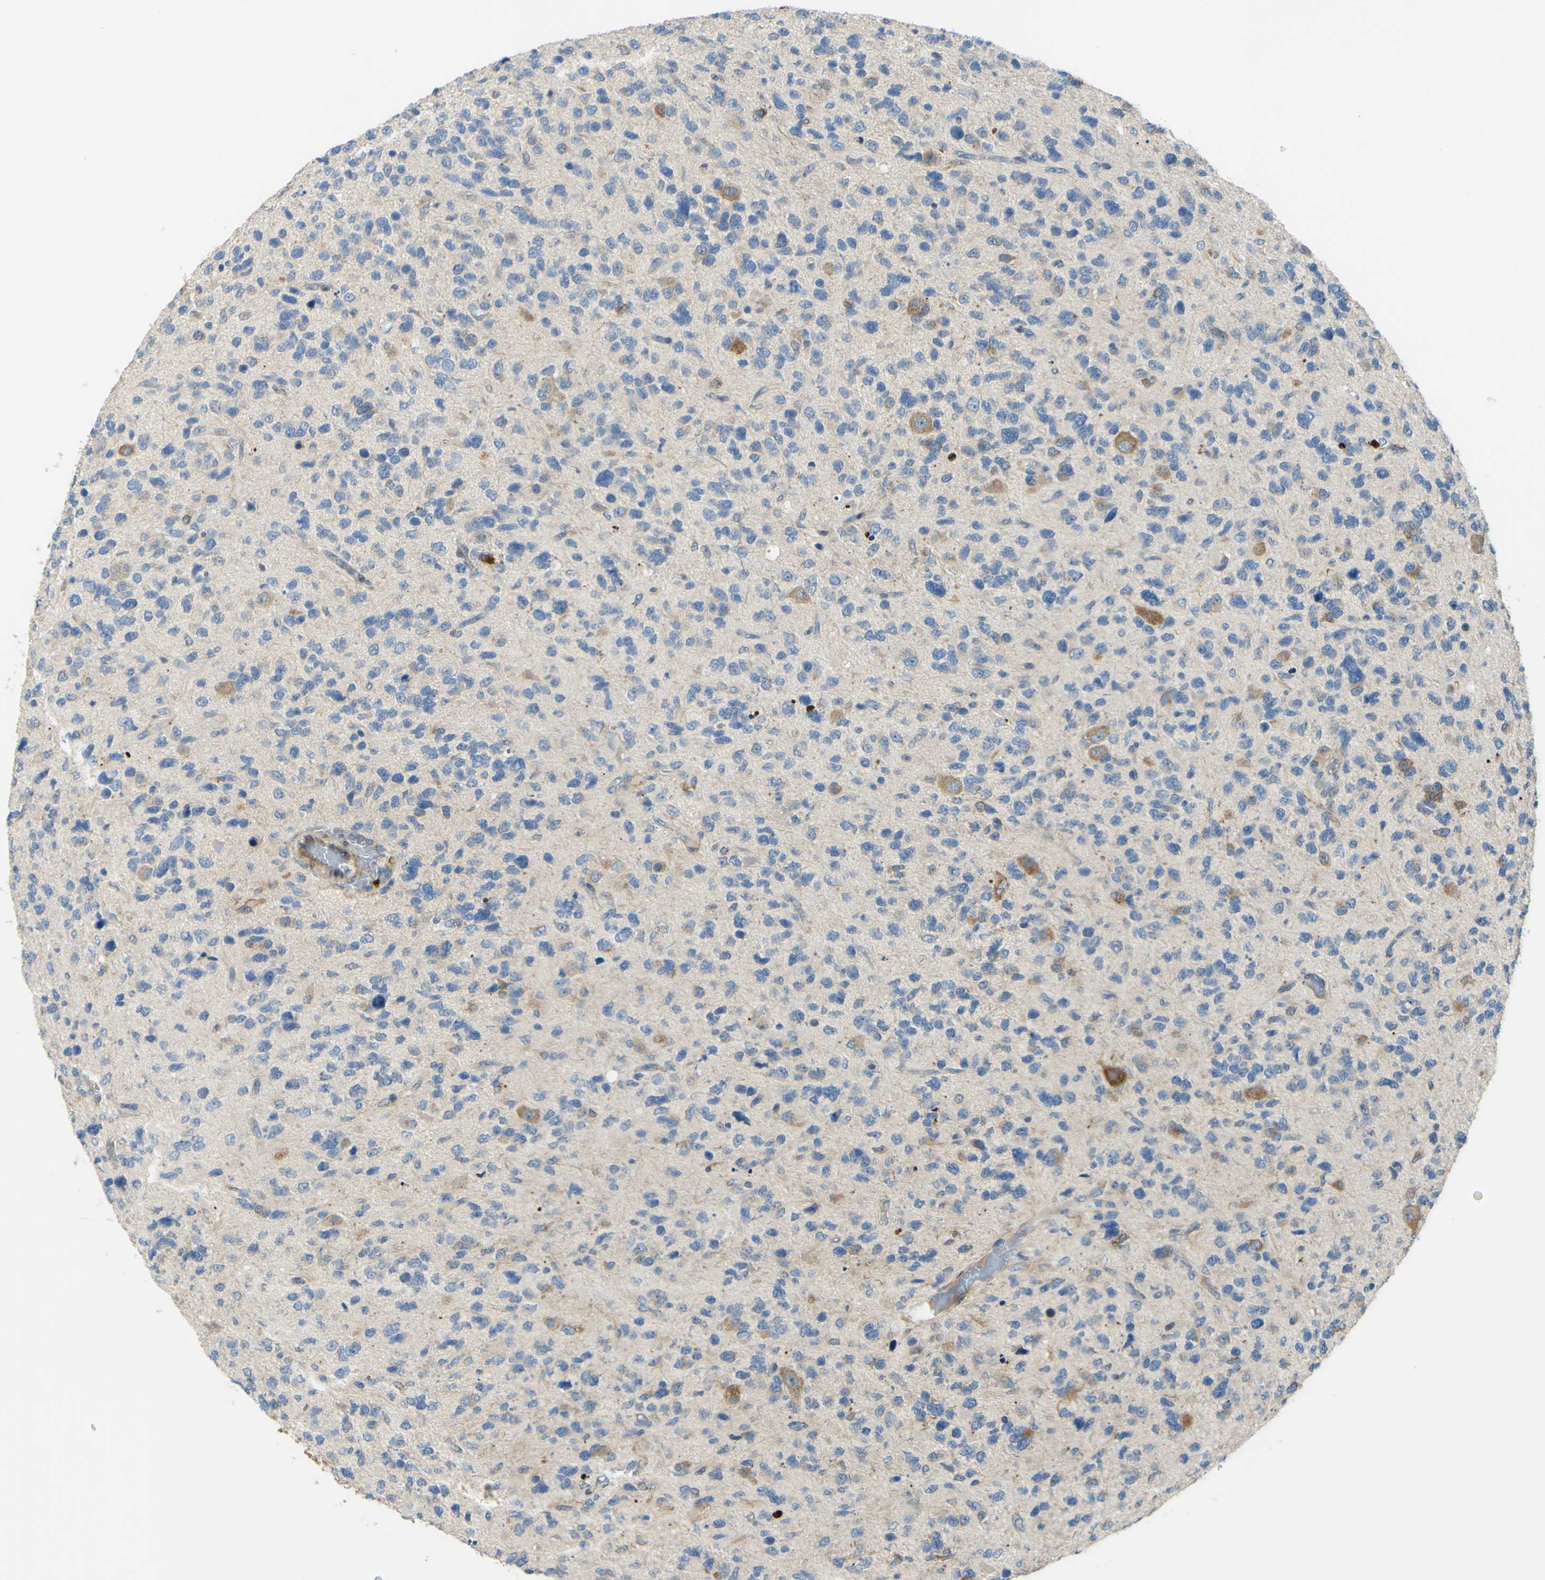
{"staining": {"intensity": "weak", "quantity": "25%-75%", "location": "cytoplasmic/membranous"}, "tissue": "glioma", "cell_type": "Tumor cells", "image_type": "cancer", "snomed": [{"axis": "morphology", "description": "Glioma, malignant, High grade"}, {"axis": "topography", "description": "Brain"}], "caption": "The immunohistochemical stain shows weak cytoplasmic/membranous positivity in tumor cells of glioma tissue.", "gene": "ARHGAP1", "patient": {"sex": "female", "age": 58}}